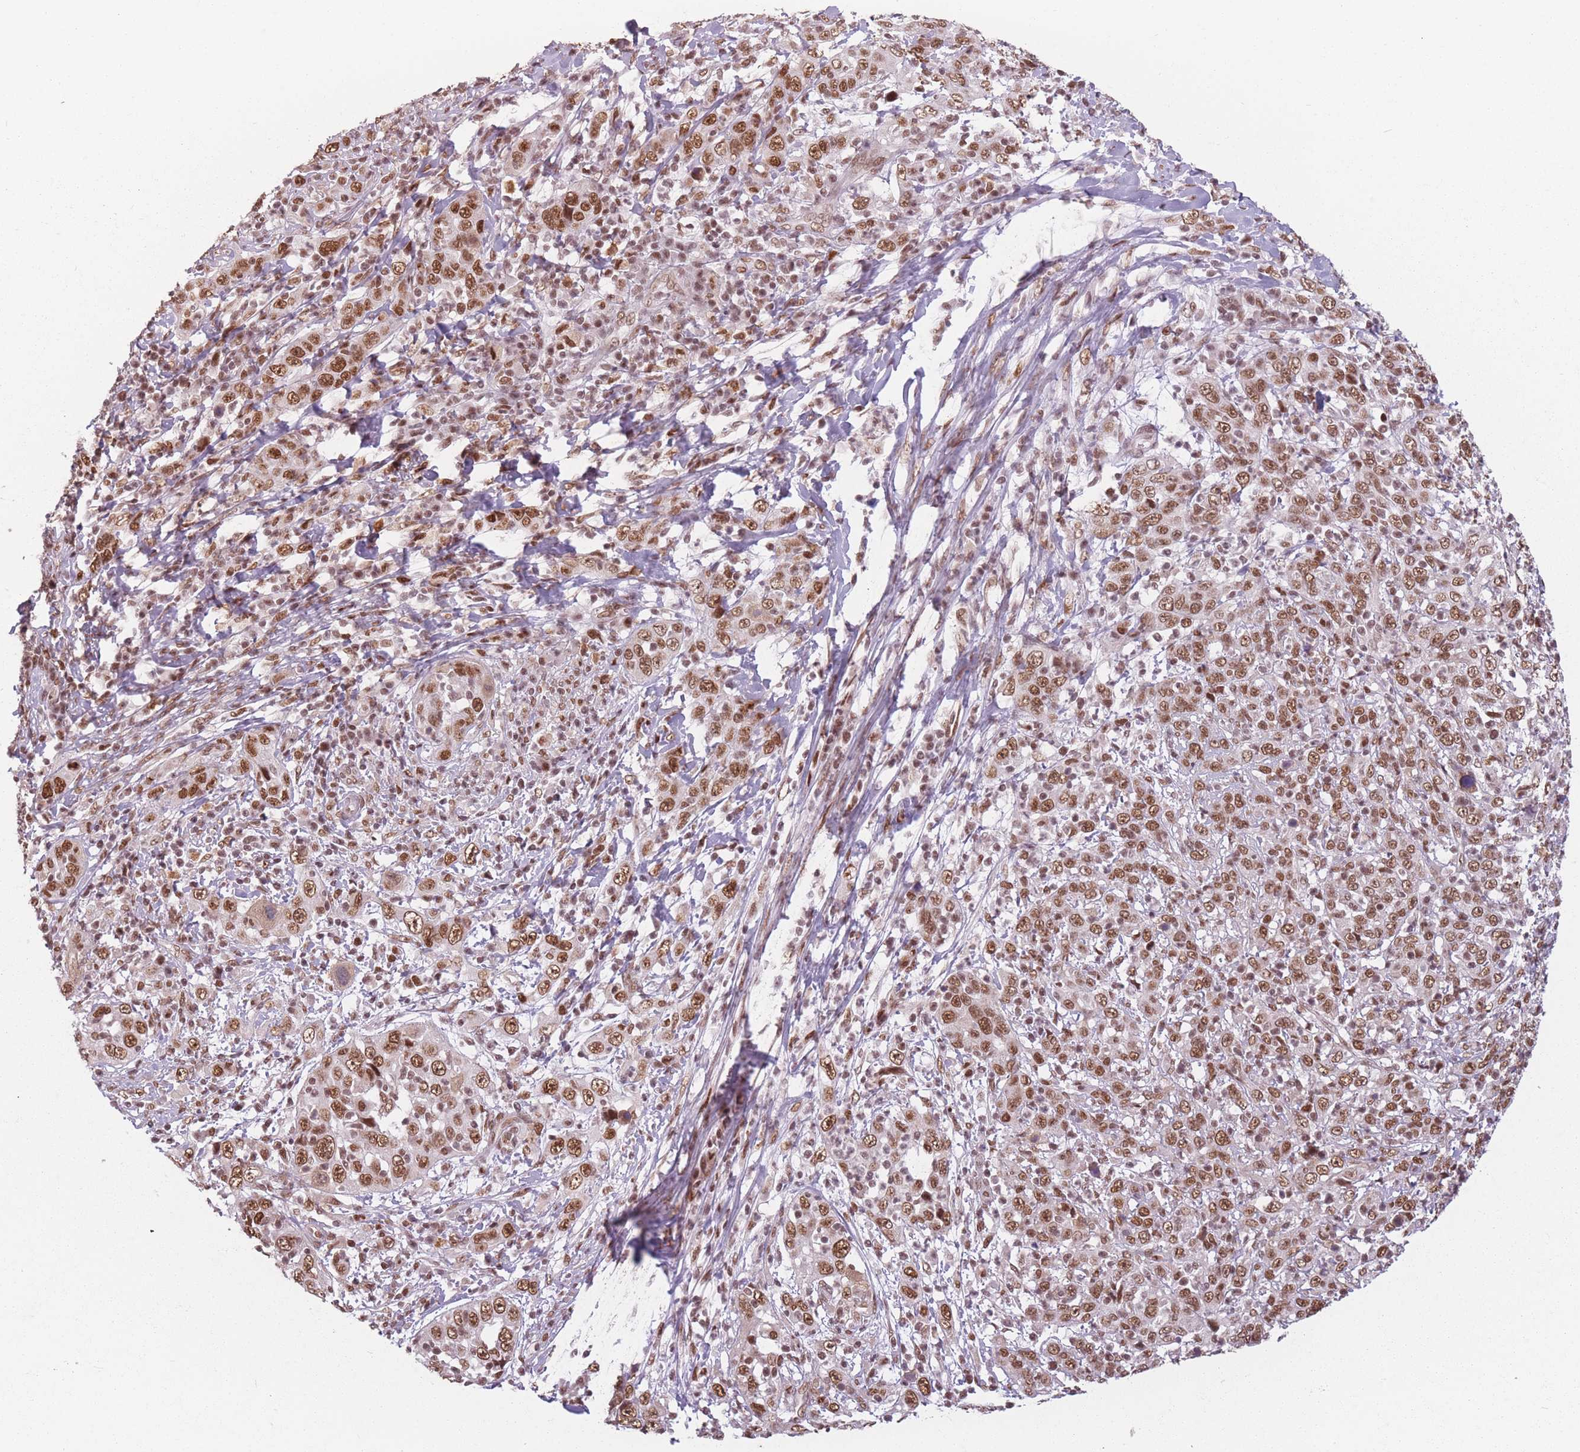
{"staining": {"intensity": "strong", "quantity": ">75%", "location": "nuclear"}, "tissue": "cervical cancer", "cell_type": "Tumor cells", "image_type": "cancer", "snomed": [{"axis": "morphology", "description": "Squamous cell carcinoma, NOS"}, {"axis": "topography", "description": "Cervix"}], "caption": "Protein positivity by immunohistochemistry shows strong nuclear staining in approximately >75% of tumor cells in squamous cell carcinoma (cervical).", "gene": "SUPT6H", "patient": {"sex": "female", "age": 46}}